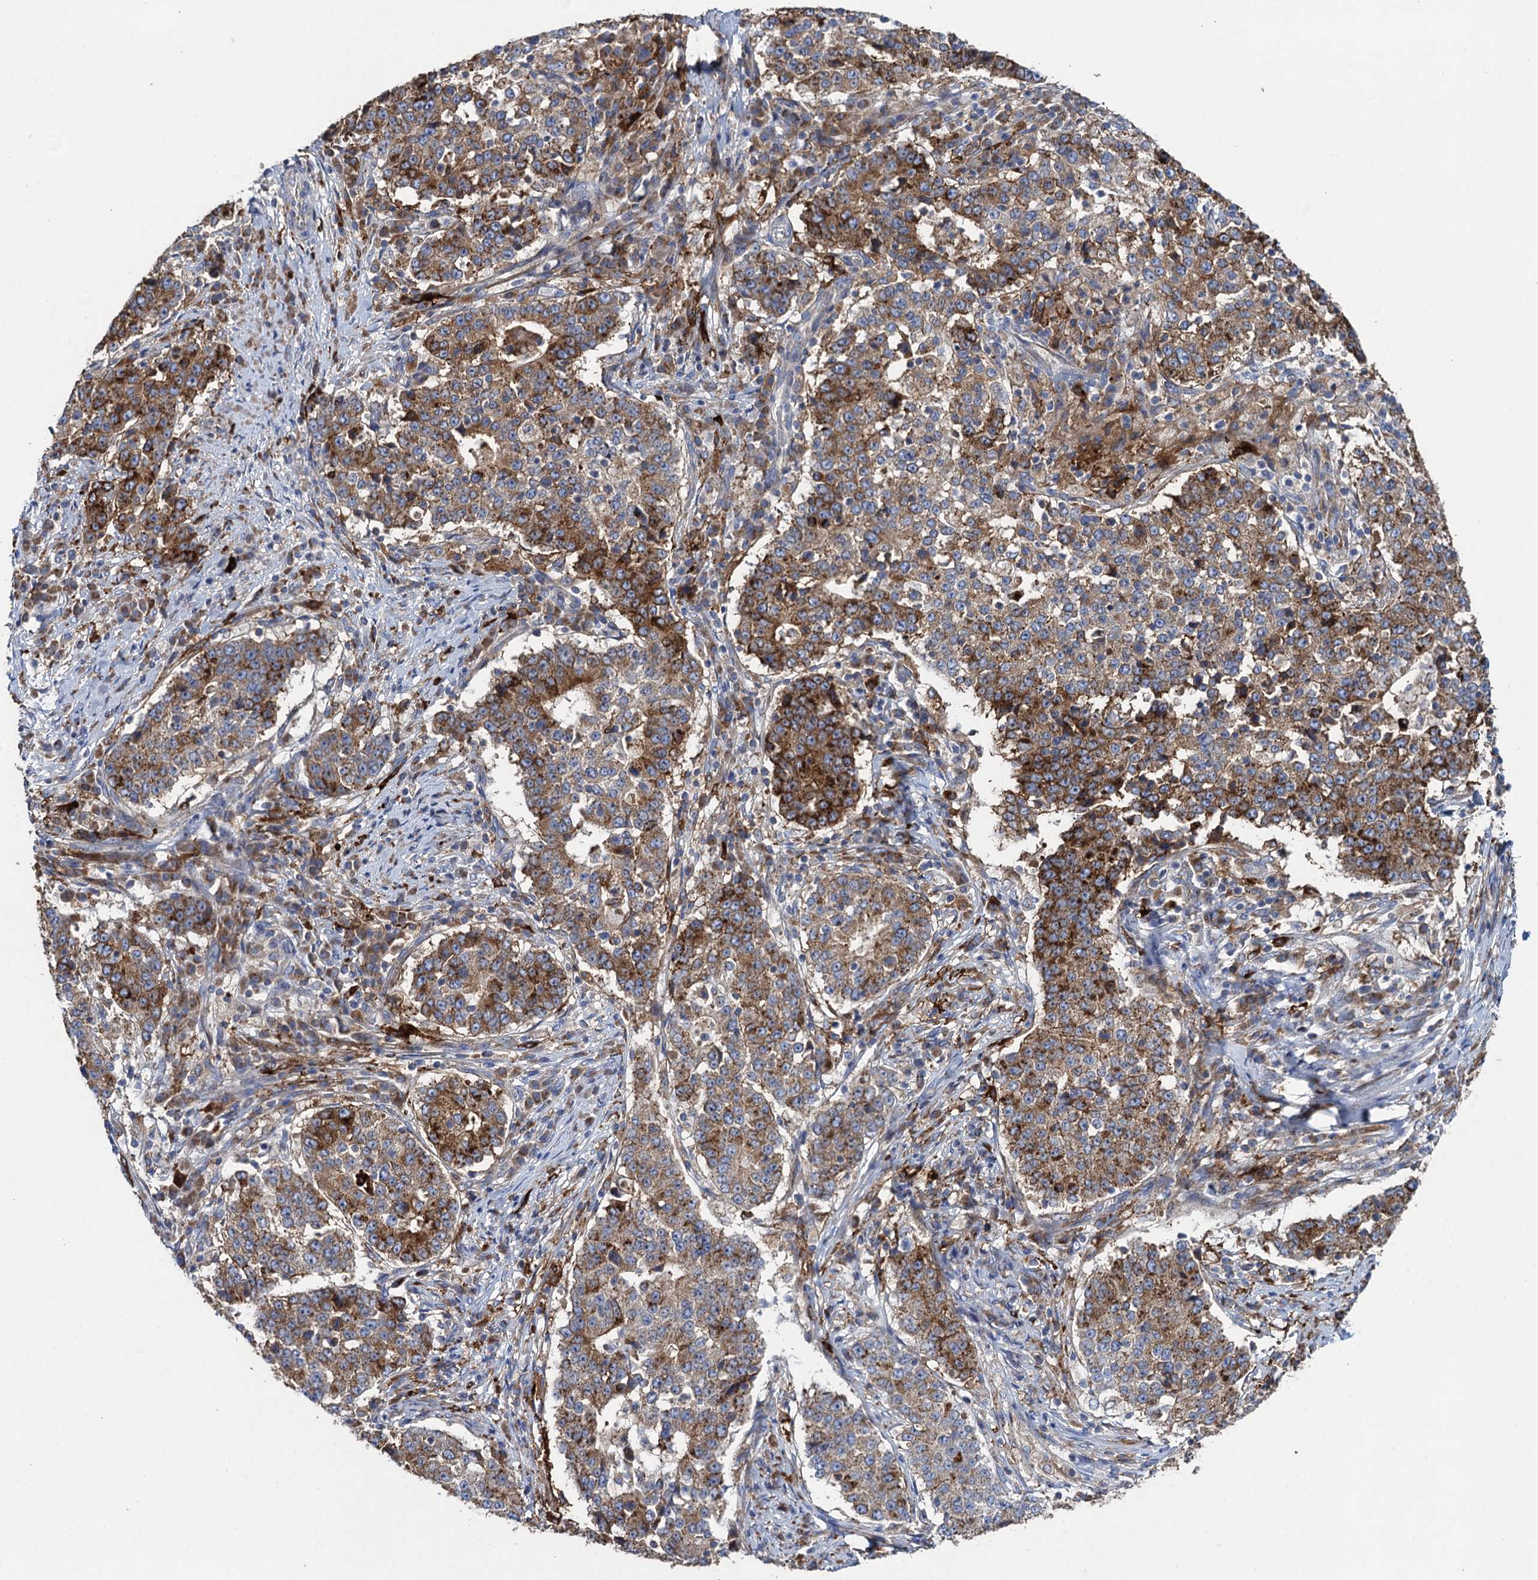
{"staining": {"intensity": "moderate", "quantity": ">75%", "location": "cytoplasmic/membranous"}, "tissue": "stomach cancer", "cell_type": "Tumor cells", "image_type": "cancer", "snomed": [{"axis": "morphology", "description": "Adenocarcinoma, NOS"}, {"axis": "topography", "description": "Stomach"}], "caption": "This image displays stomach adenocarcinoma stained with IHC to label a protein in brown. The cytoplasmic/membranous of tumor cells show moderate positivity for the protein. Nuclei are counter-stained blue.", "gene": "TXNDC11", "patient": {"sex": "male", "age": 59}}